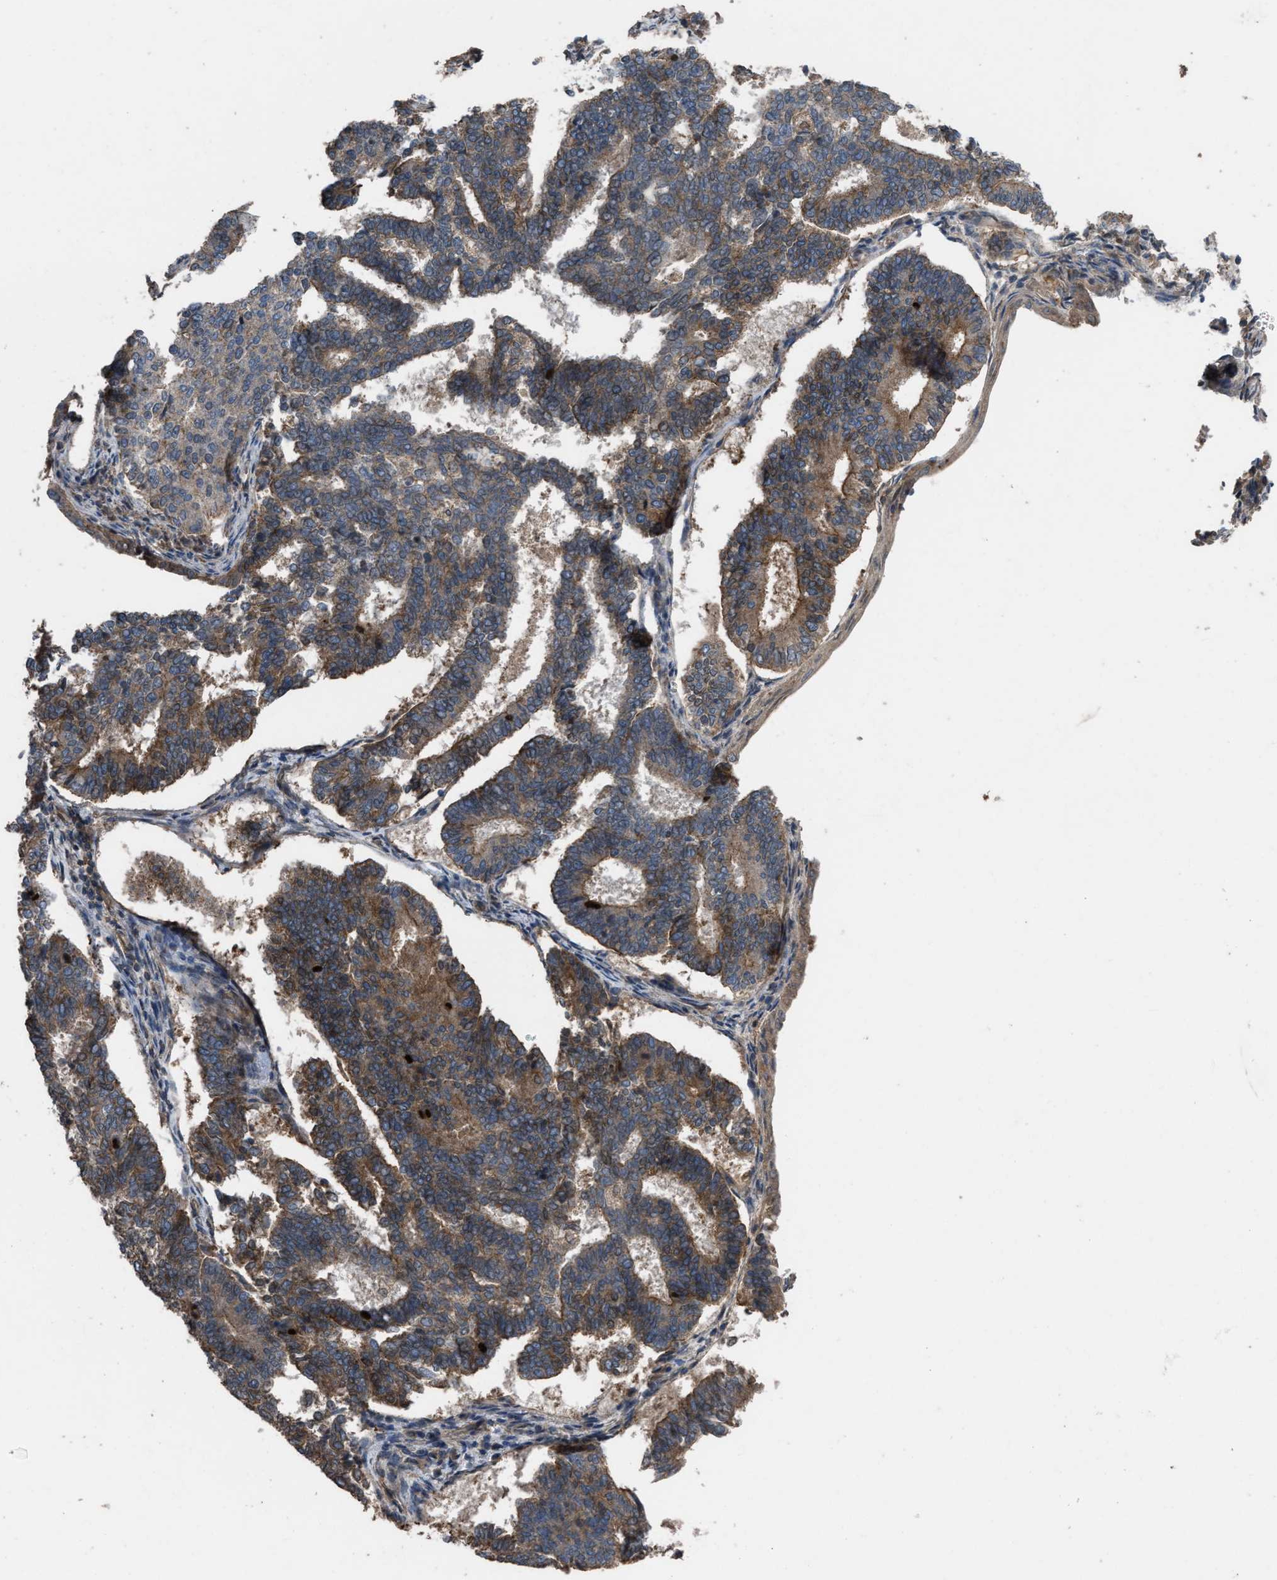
{"staining": {"intensity": "moderate", "quantity": ">75%", "location": "cytoplasmic/membranous"}, "tissue": "endometrial cancer", "cell_type": "Tumor cells", "image_type": "cancer", "snomed": [{"axis": "morphology", "description": "Adenocarcinoma, NOS"}, {"axis": "topography", "description": "Endometrium"}], "caption": "Endometrial adenocarcinoma stained with DAB immunohistochemistry (IHC) shows medium levels of moderate cytoplasmic/membranous staining in approximately >75% of tumor cells.", "gene": "UTRN", "patient": {"sex": "female", "age": 70}}